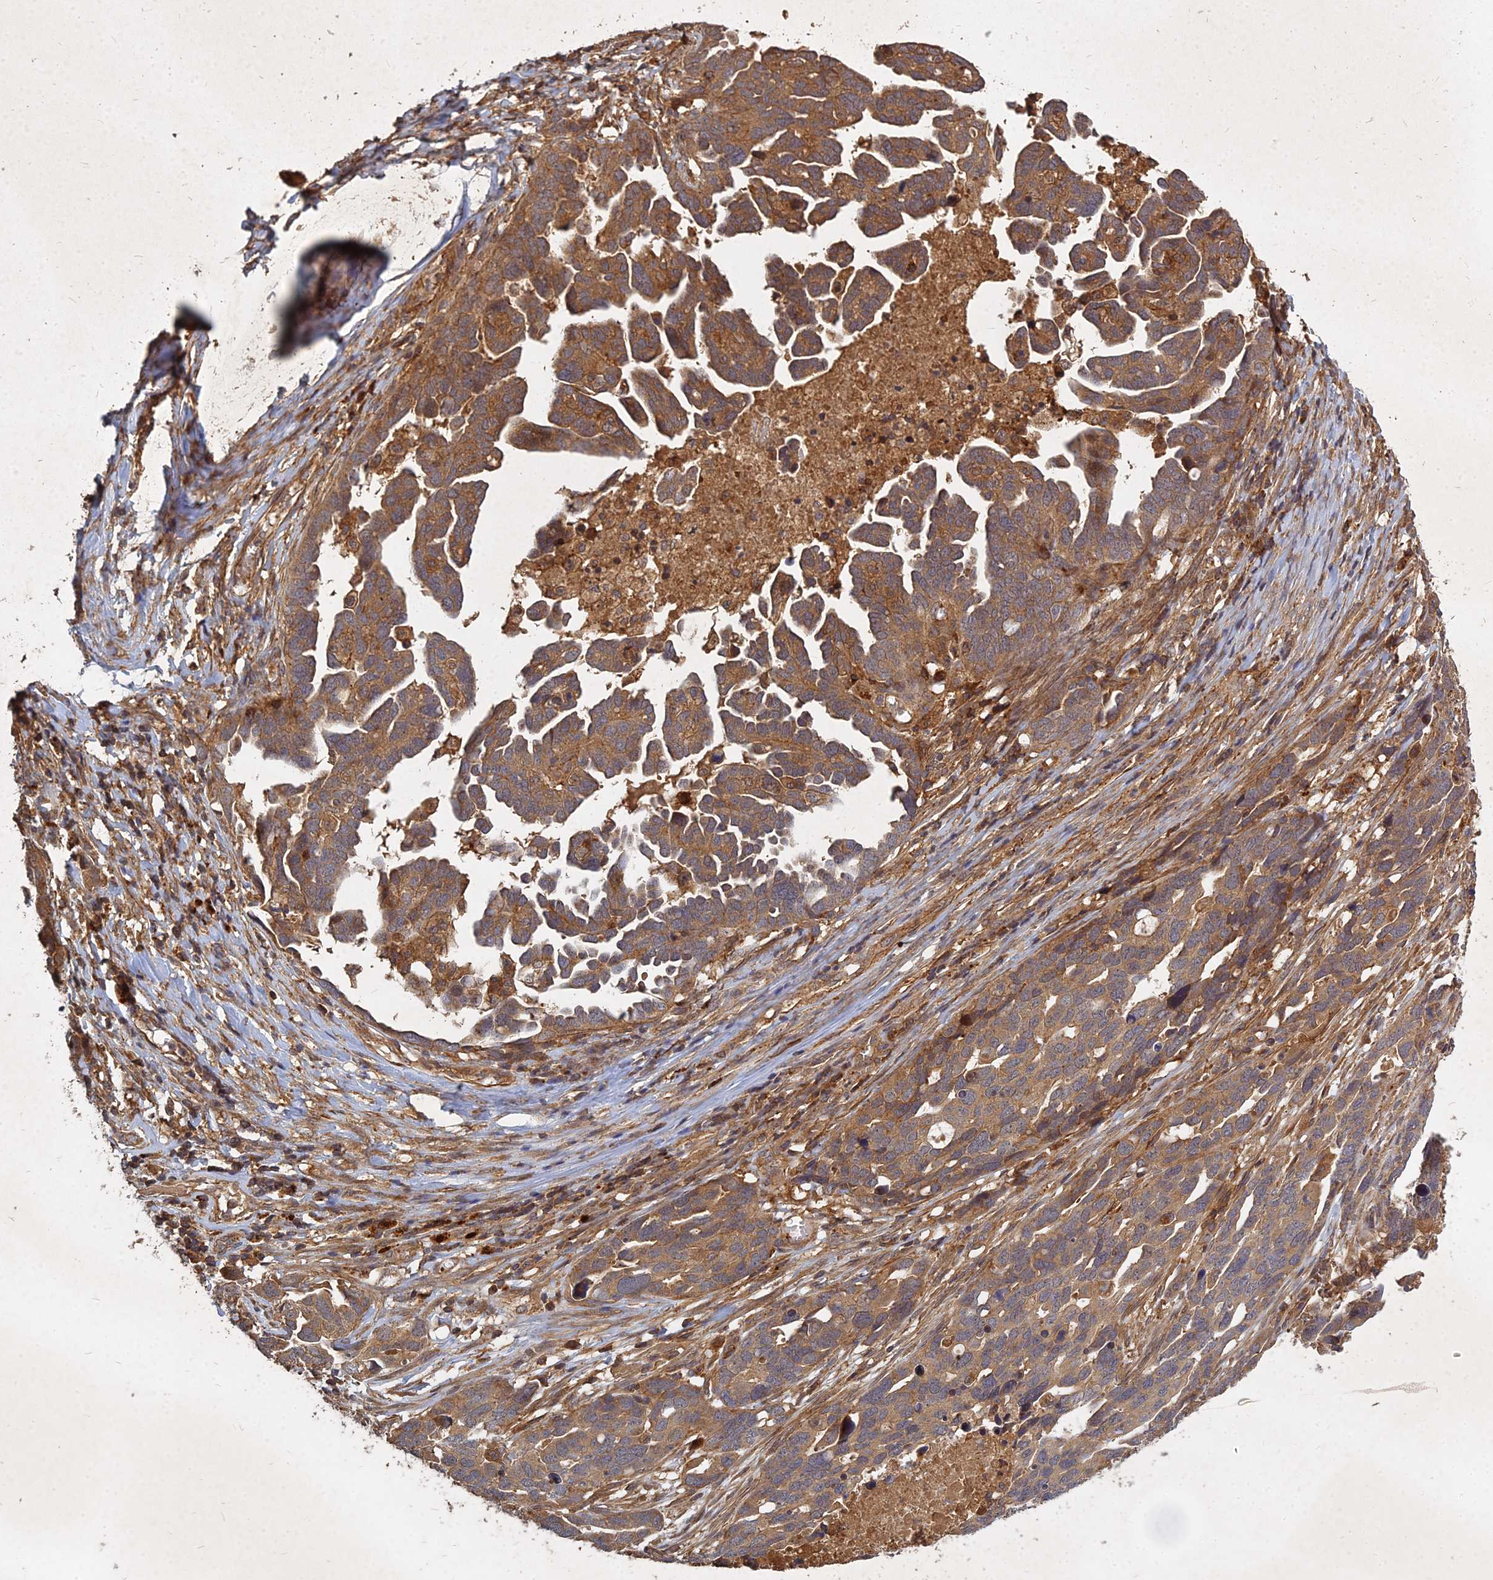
{"staining": {"intensity": "moderate", "quantity": ">75%", "location": "cytoplasmic/membranous"}, "tissue": "ovarian cancer", "cell_type": "Tumor cells", "image_type": "cancer", "snomed": [{"axis": "morphology", "description": "Cystadenocarcinoma, serous, NOS"}, {"axis": "topography", "description": "Ovary"}], "caption": "The image shows staining of ovarian cancer (serous cystadenocarcinoma), revealing moderate cytoplasmic/membranous protein staining (brown color) within tumor cells.", "gene": "UBE2W", "patient": {"sex": "female", "age": 54}}